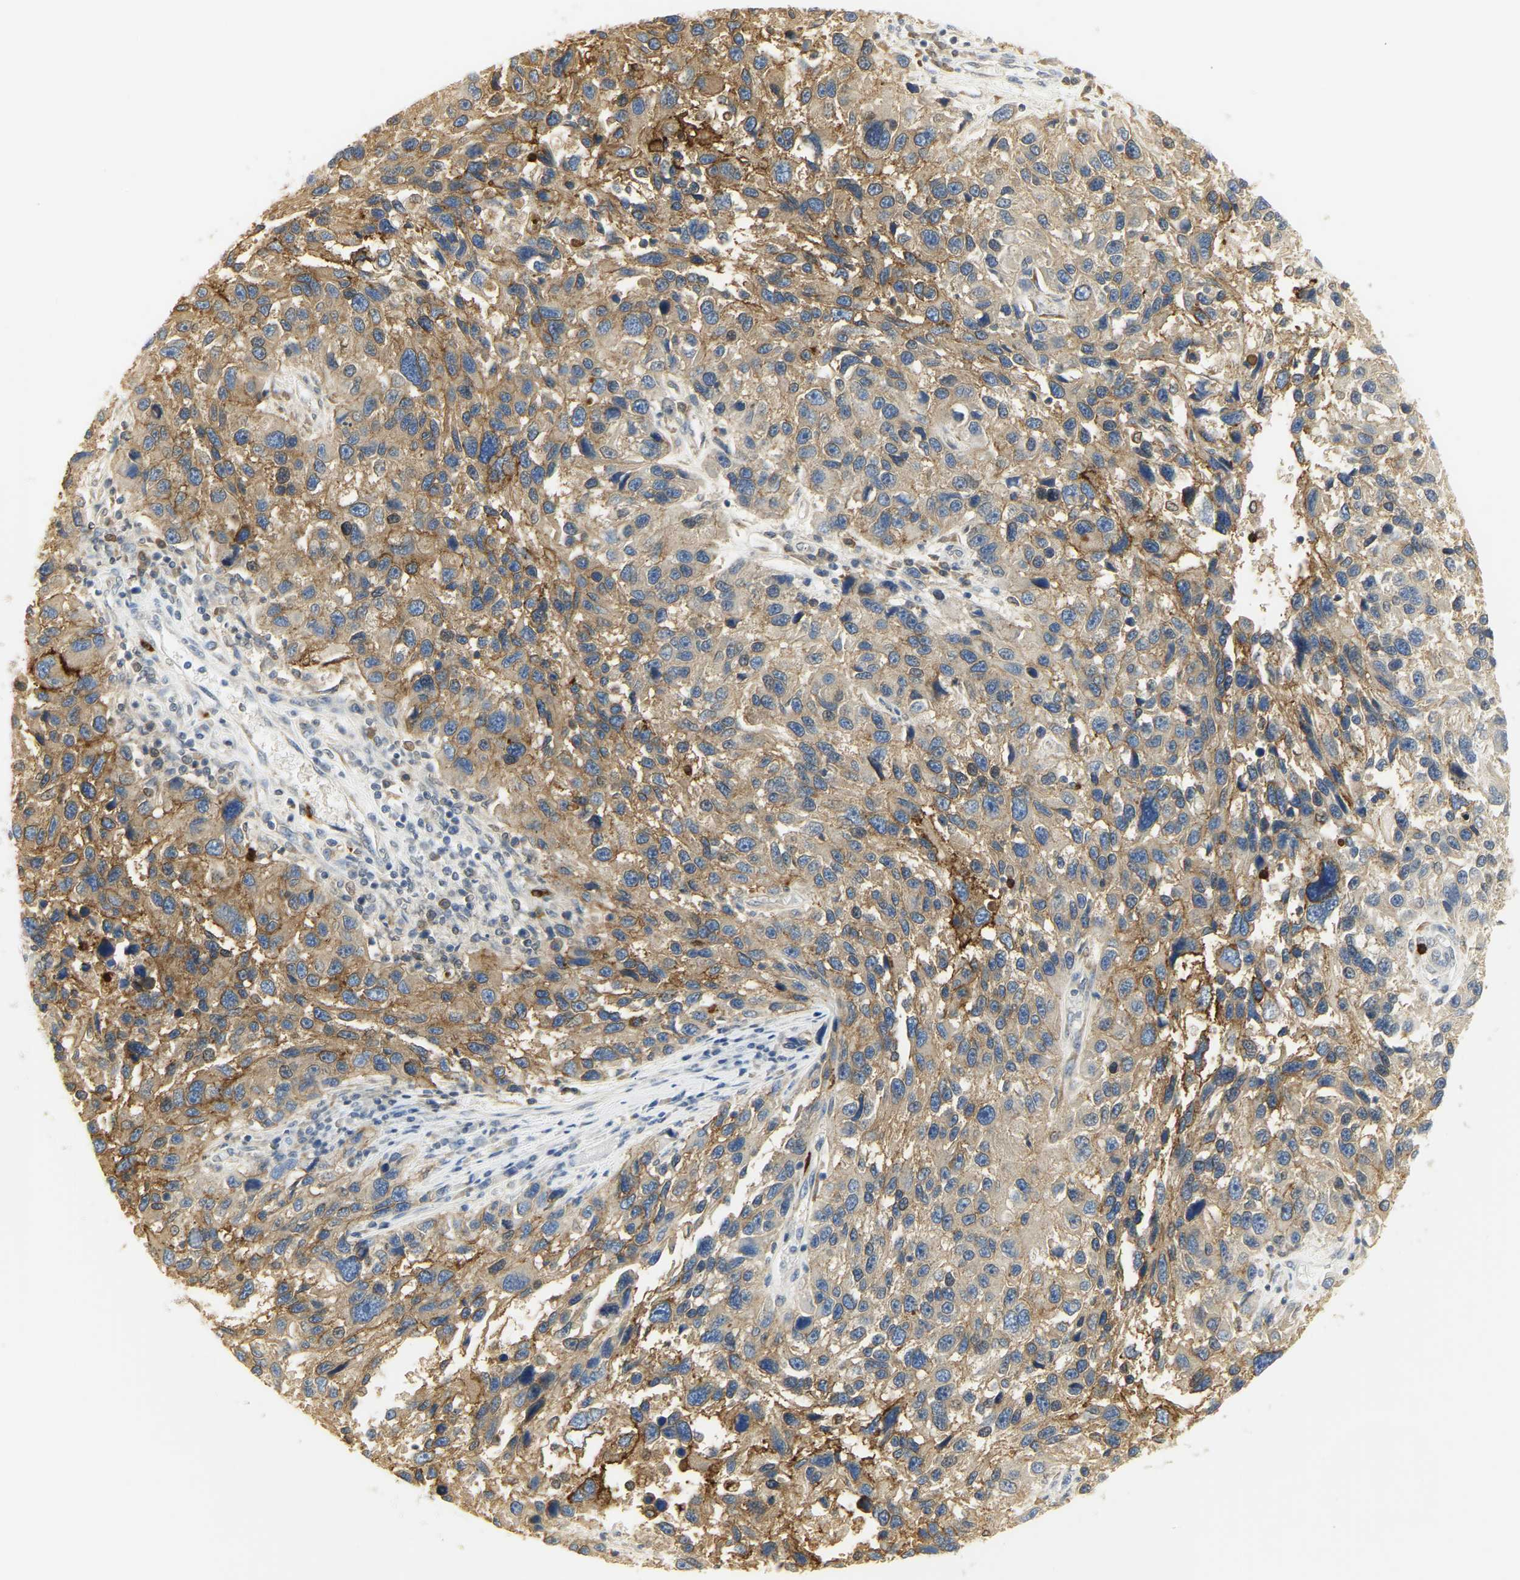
{"staining": {"intensity": "moderate", "quantity": ">75%", "location": "cytoplasmic/membranous"}, "tissue": "melanoma", "cell_type": "Tumor cells", "image_type": "cancer", "snomed": [{"axis": "morphology", "description": "Malignant melanoma, NOS"}, {"axis": "topography", "description": "Skin"}], "caption": "Melanoma was stained to show a protein in brown. There is medium levels of moderate cytoplasmic/membranous staining in about >75% of tumor cells.", "gene": "CEACAM5", "patient": {"sex": "male", "age": 53}}